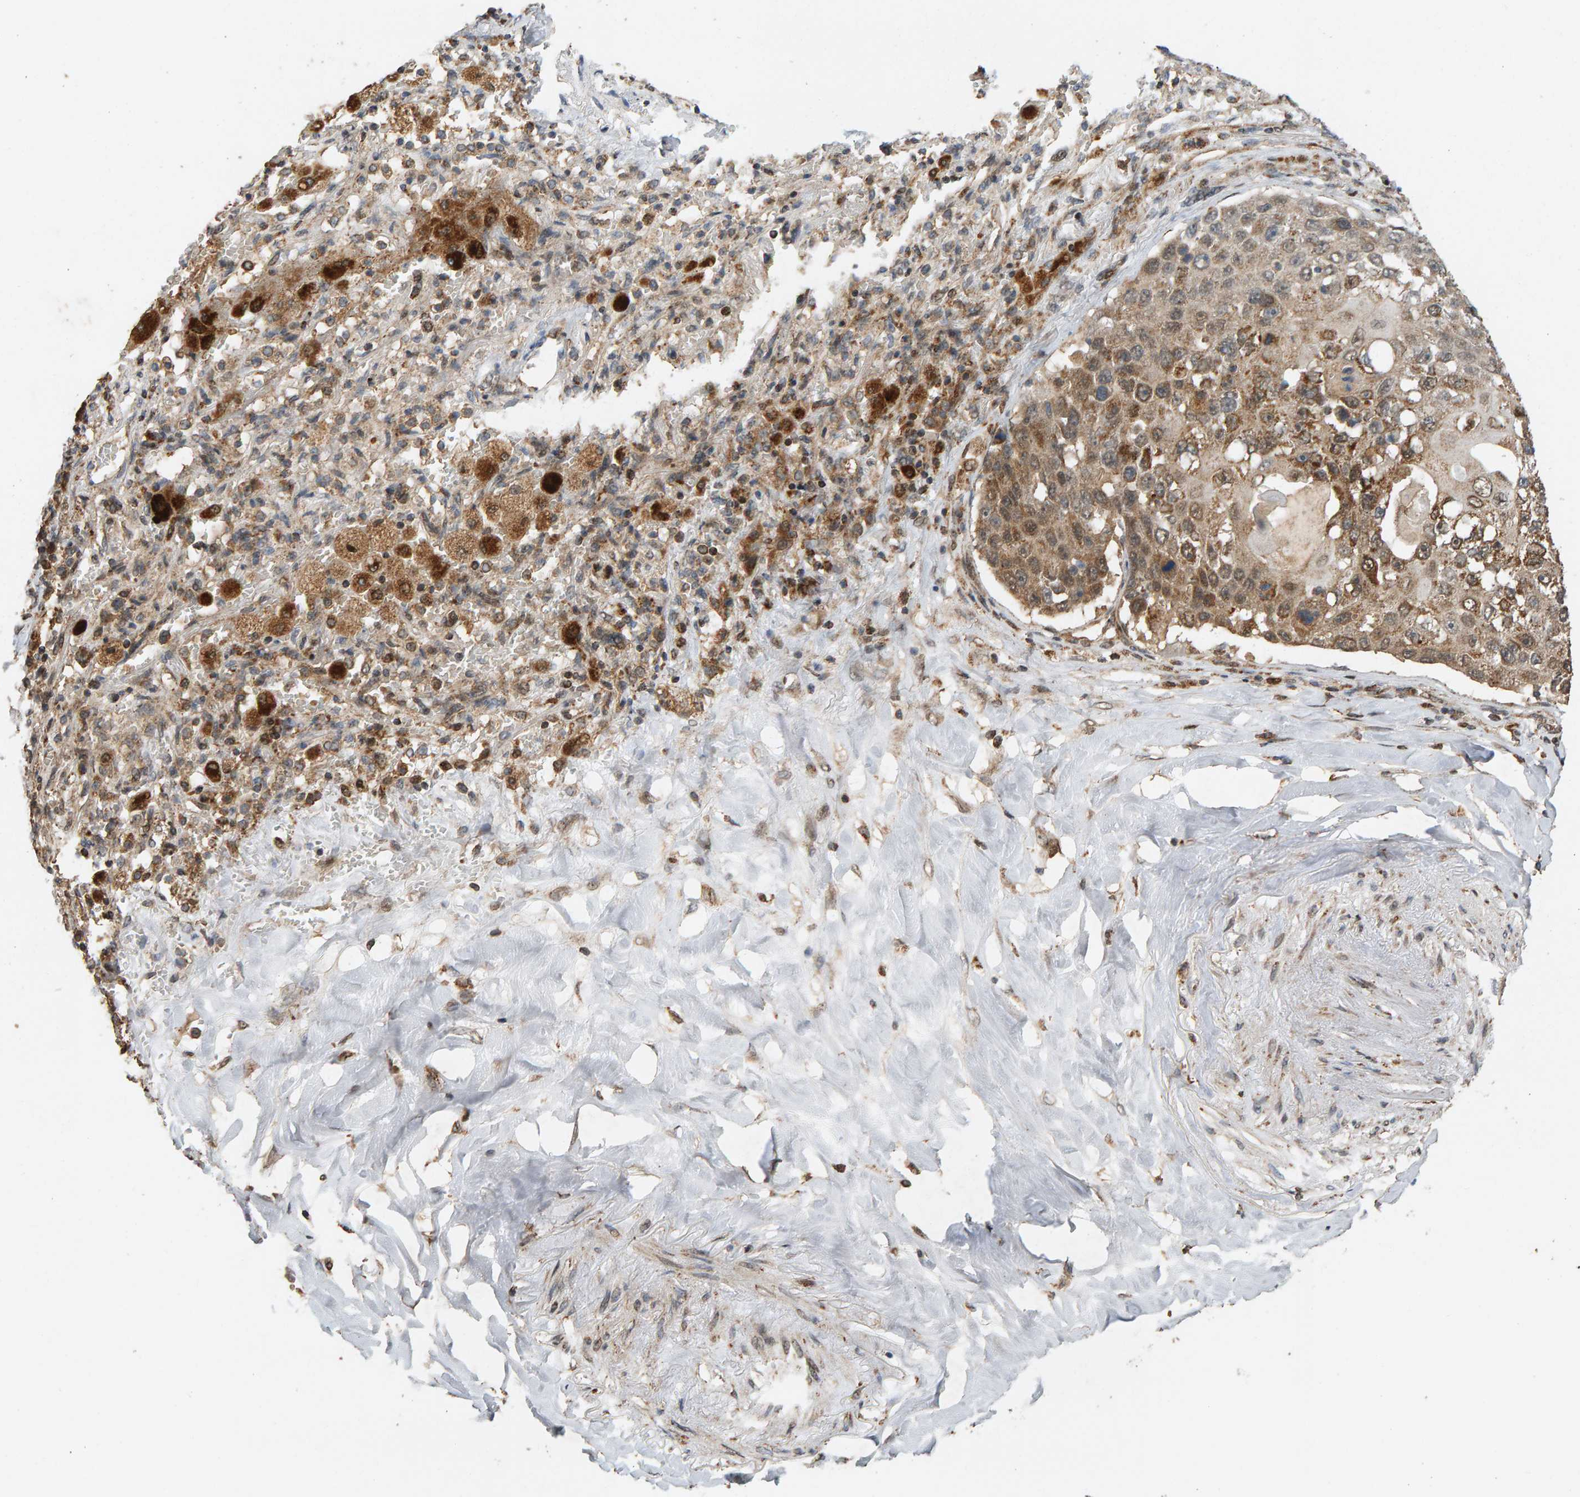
{"staining": {"intensity": "moderate", "quantity": ">75%", "location": "cytoplasmic/membranous,nuclear"}, "tissue": "lung cancer", "cell_type": "Tumor cells", "image_type": "cancer", "snomed": [{"axis": "morphology", "description": "Squamous cell carcinoma, NOS"}, {"axis": "topography", "description": "Lung"}], "caption": "Tumor cells exhibit moderate cytoplasmic/membranous and nuclear positivity in approximately >75% of cells in squamous cell carcinoma (lung). (DAB IHC, brown staining for protein, blue staining for nuclei).", "gene": "GSTK1", "patient": {"sex": "male", "age": 61}}